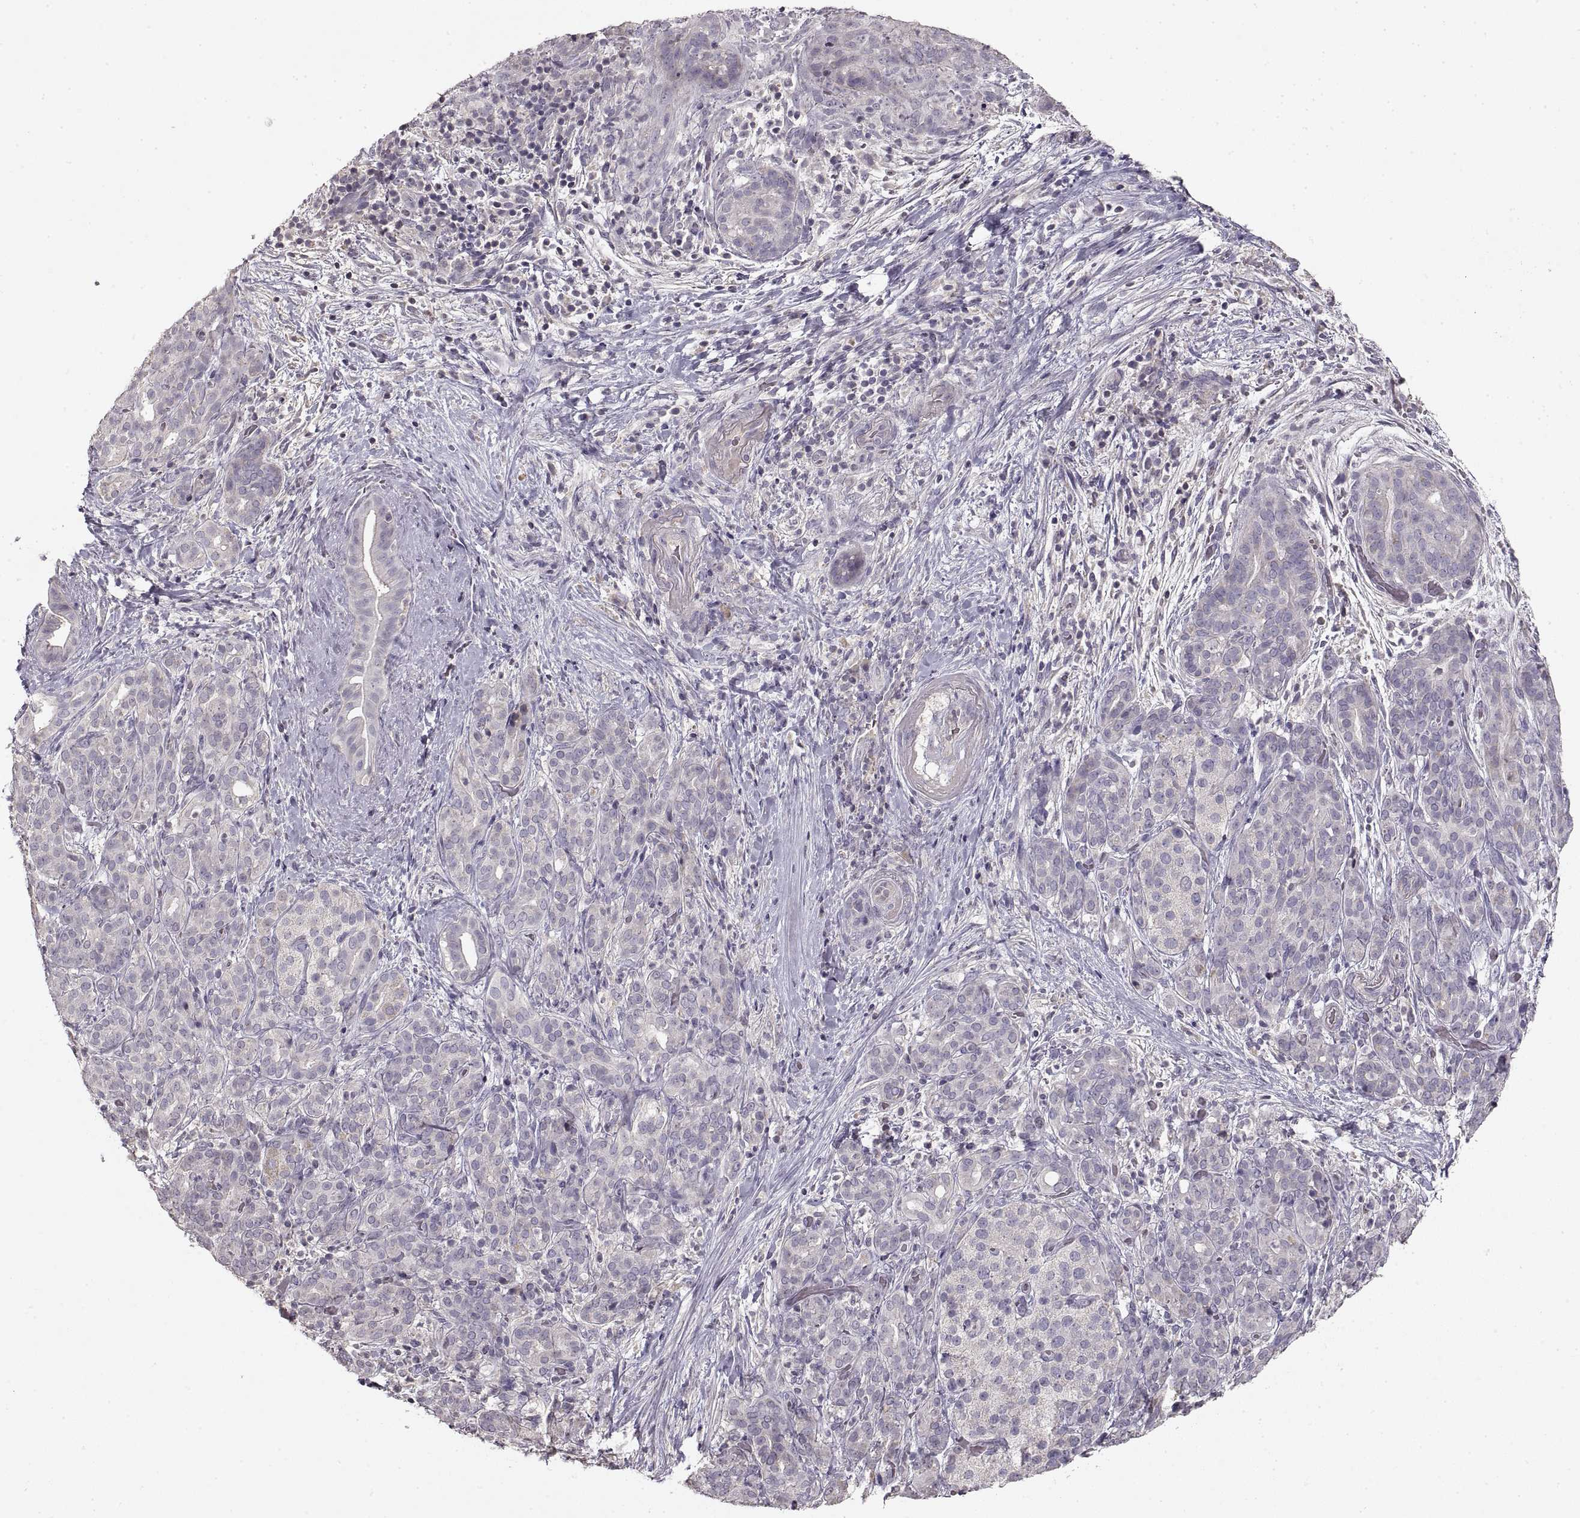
{"staining": {"intensity": "negative", "quantity": "none", "location": "none"}, "tissue": "pancreatic cancer", "cell_type": "Tumor cells", "image_type": "cancer", "snomed": [{"axis": "morphology", "description": "Adenocarcinoma, NOS"}, {"axis": "topography", "description": "Pancreas"}], "caption": "This is a micrograph of immunohistochemistry (IHC) staining of adenocarcinoma (pancreatic), which shows no expression in tumor cells. (Immunohistochemistry (ihc), brightfield microscopy, high magnification).", "gene": "ADAM11", "patient": {"sex": "male", "age": 44}}